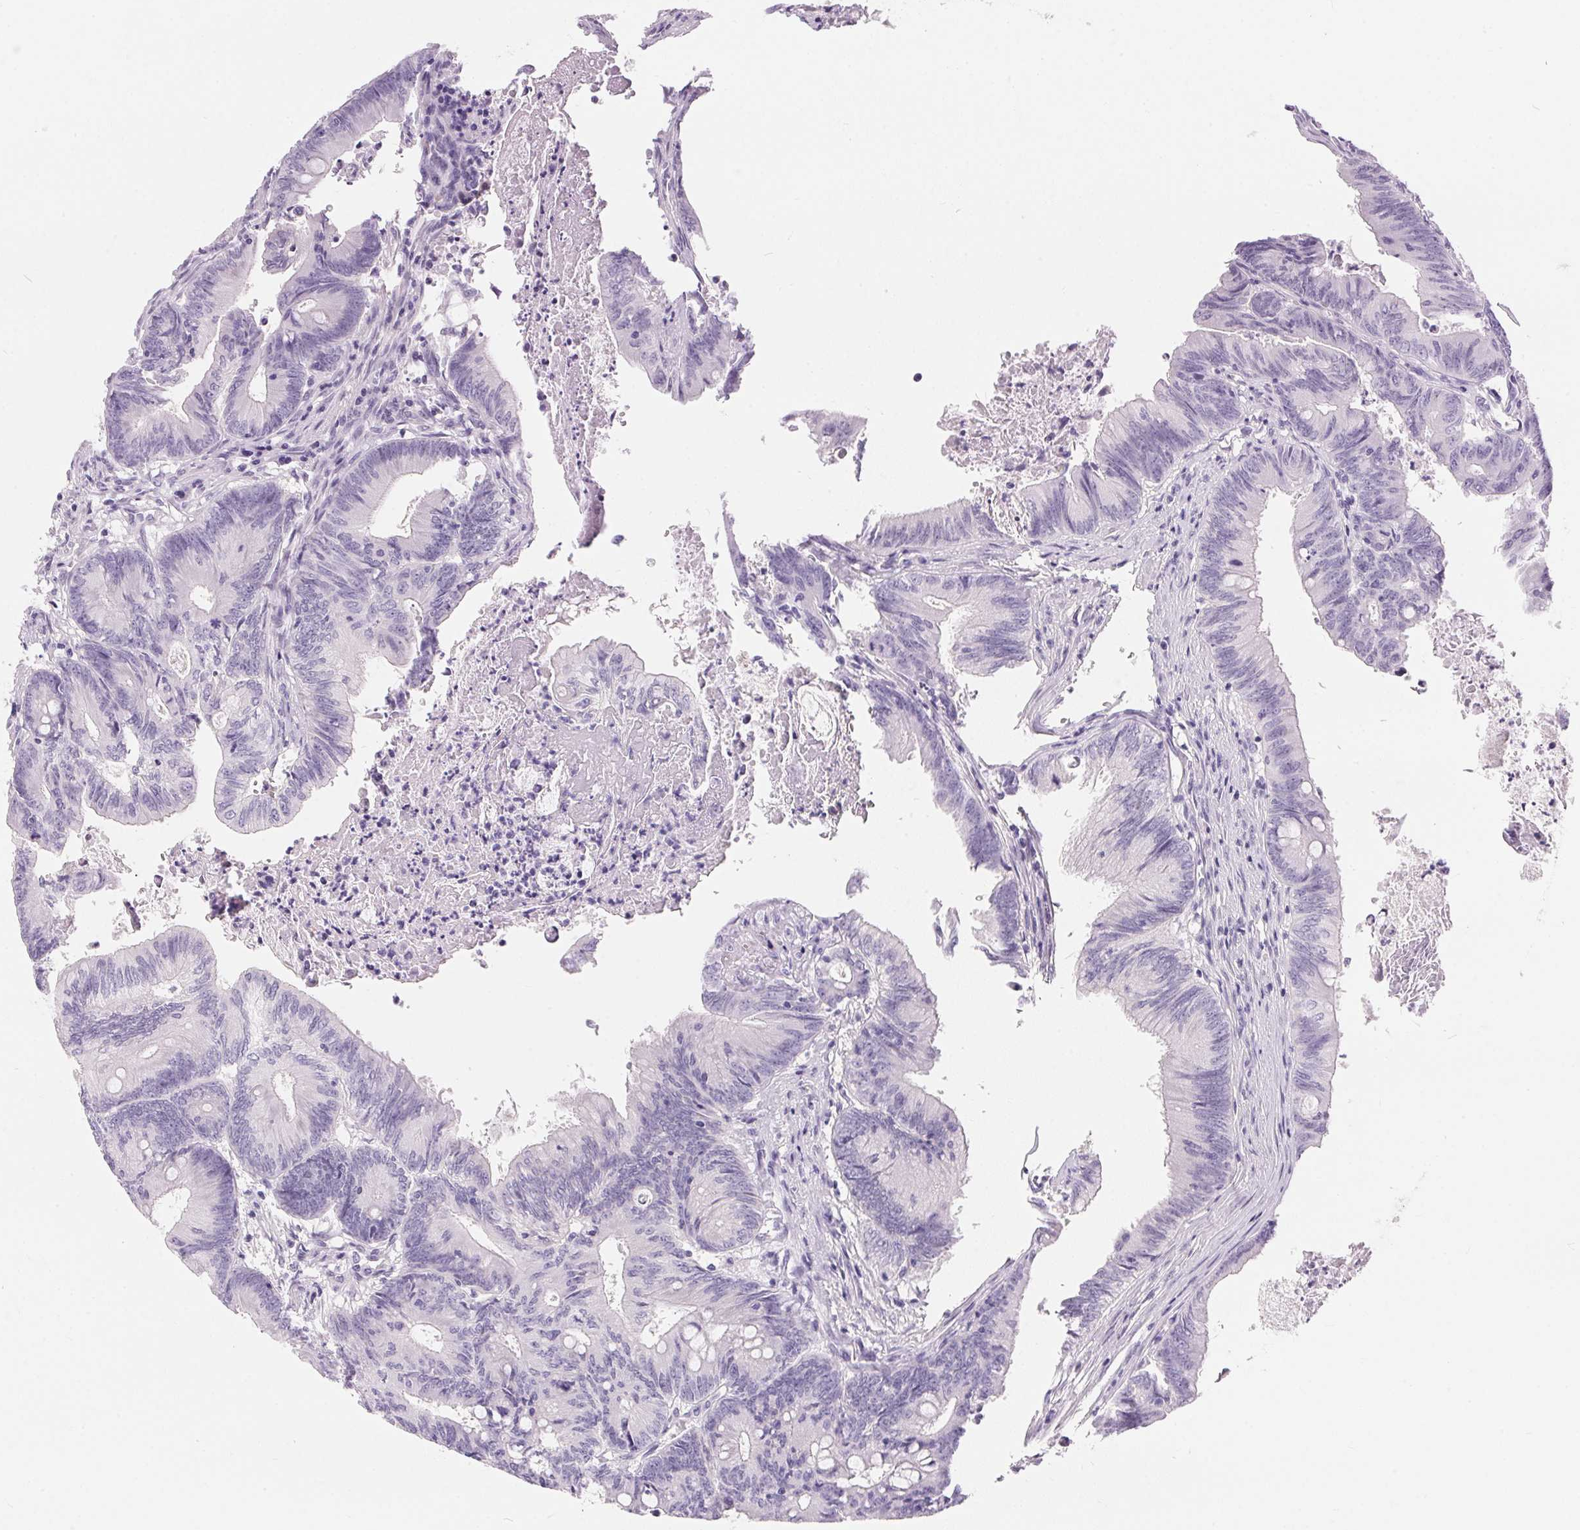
{"staining": {"intensity": "negative", "quantity": "none", "location": "none"}, "tissue": "colorectal cancer", "cell_type": "Tumor cells", "image_type": "cancer", "snomed": [{"axis": "morphology", "description": "Adenocarcinoma, NOS"}, {"axis": "topography", "description": "Colon"}], "caption": "This is an IHC image of human colorectal cancer. There is no expression in tumor cells.", "gene": "GBP6", "patient": {"sex": "female", "age": 70}}